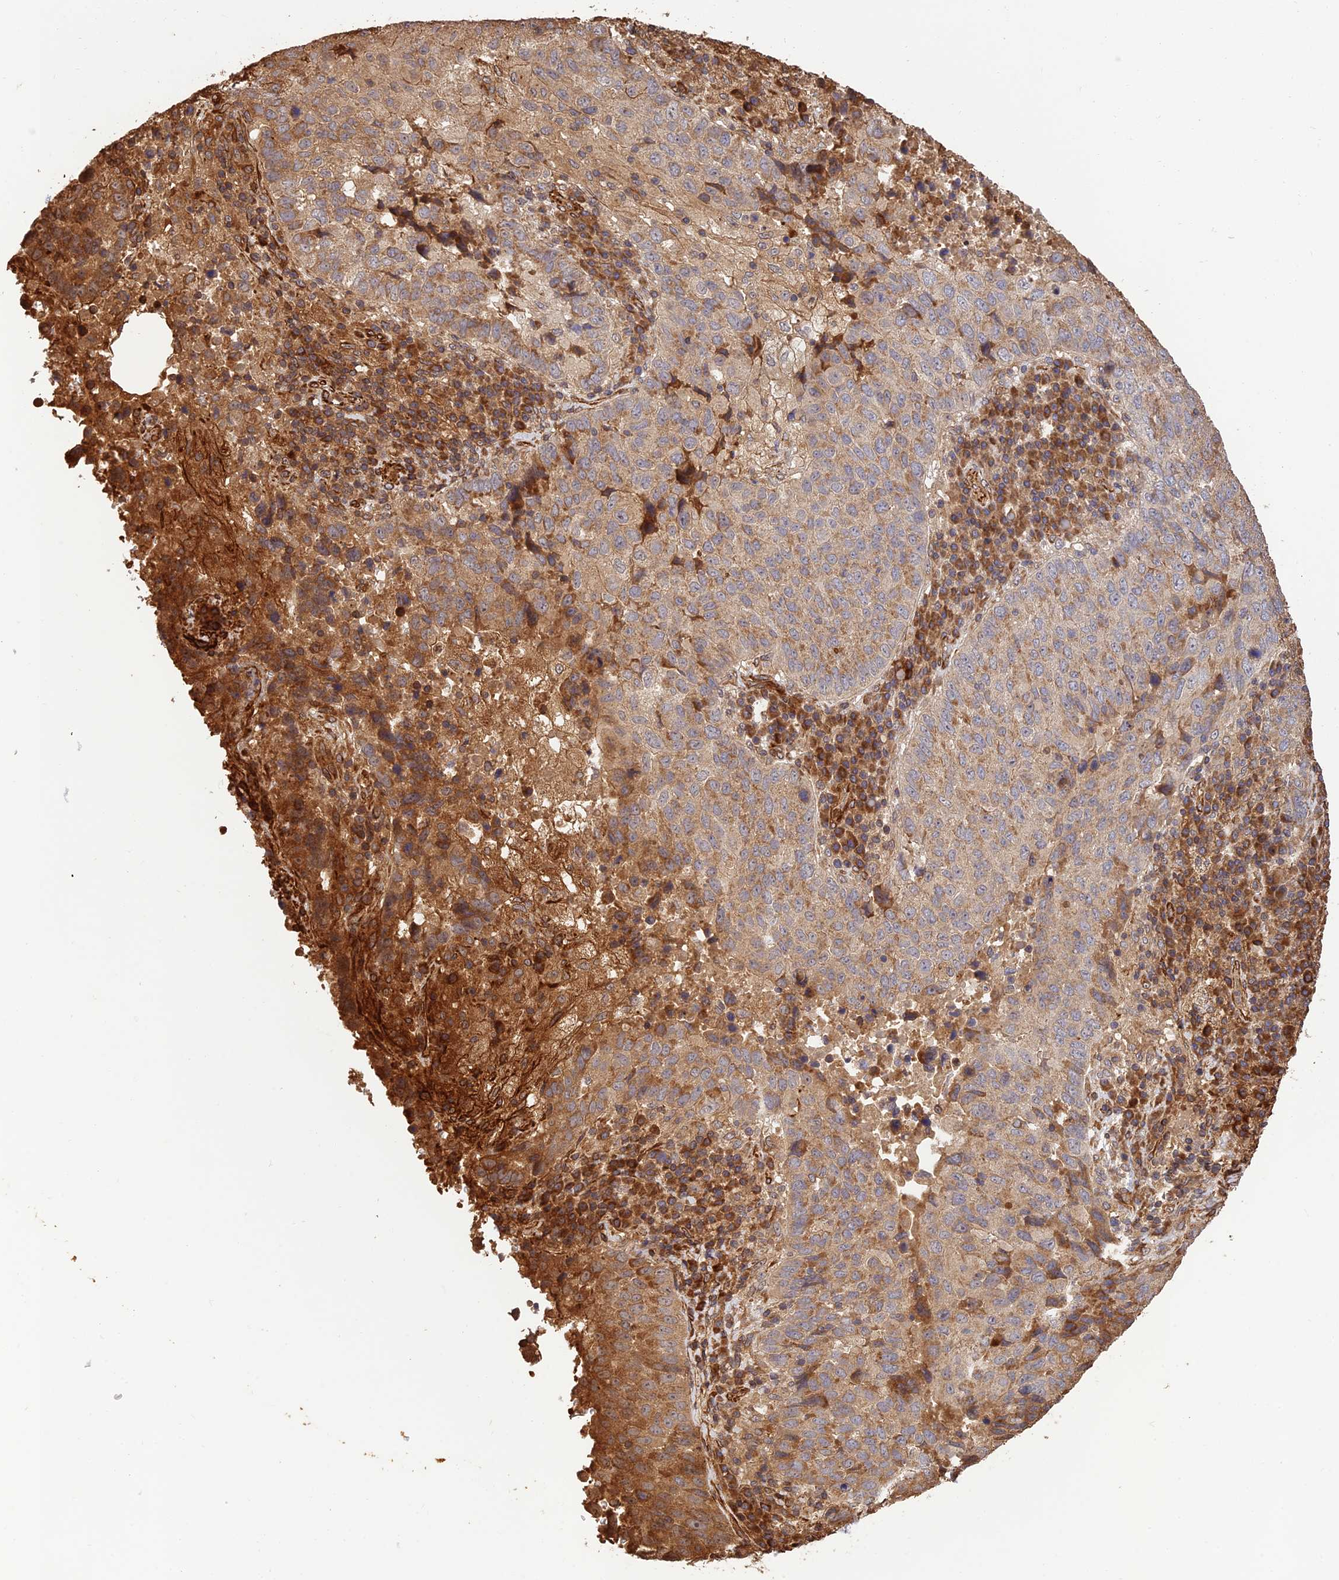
{"staining": {"intensity": "moderate", "quantity": ">75%", "location": "cytoplasmic/membranous"}, "tissue": "lung cancer", "cell_type": "Tumor cells", "image_type": "cancer", "snomed": [{"axis": "morphology", "description": "Squamous cell carcinoma, NOS"}, {"axis": "topography", "description": "Lung"}], "caption": "Lung squamous cell carcinoma tissue exhibits moderate cytoplasmic/membranous staining in approximately >75% of tumor cells", "gene": "CREBL2", "patient": {"sex": "male", "age": 73}}